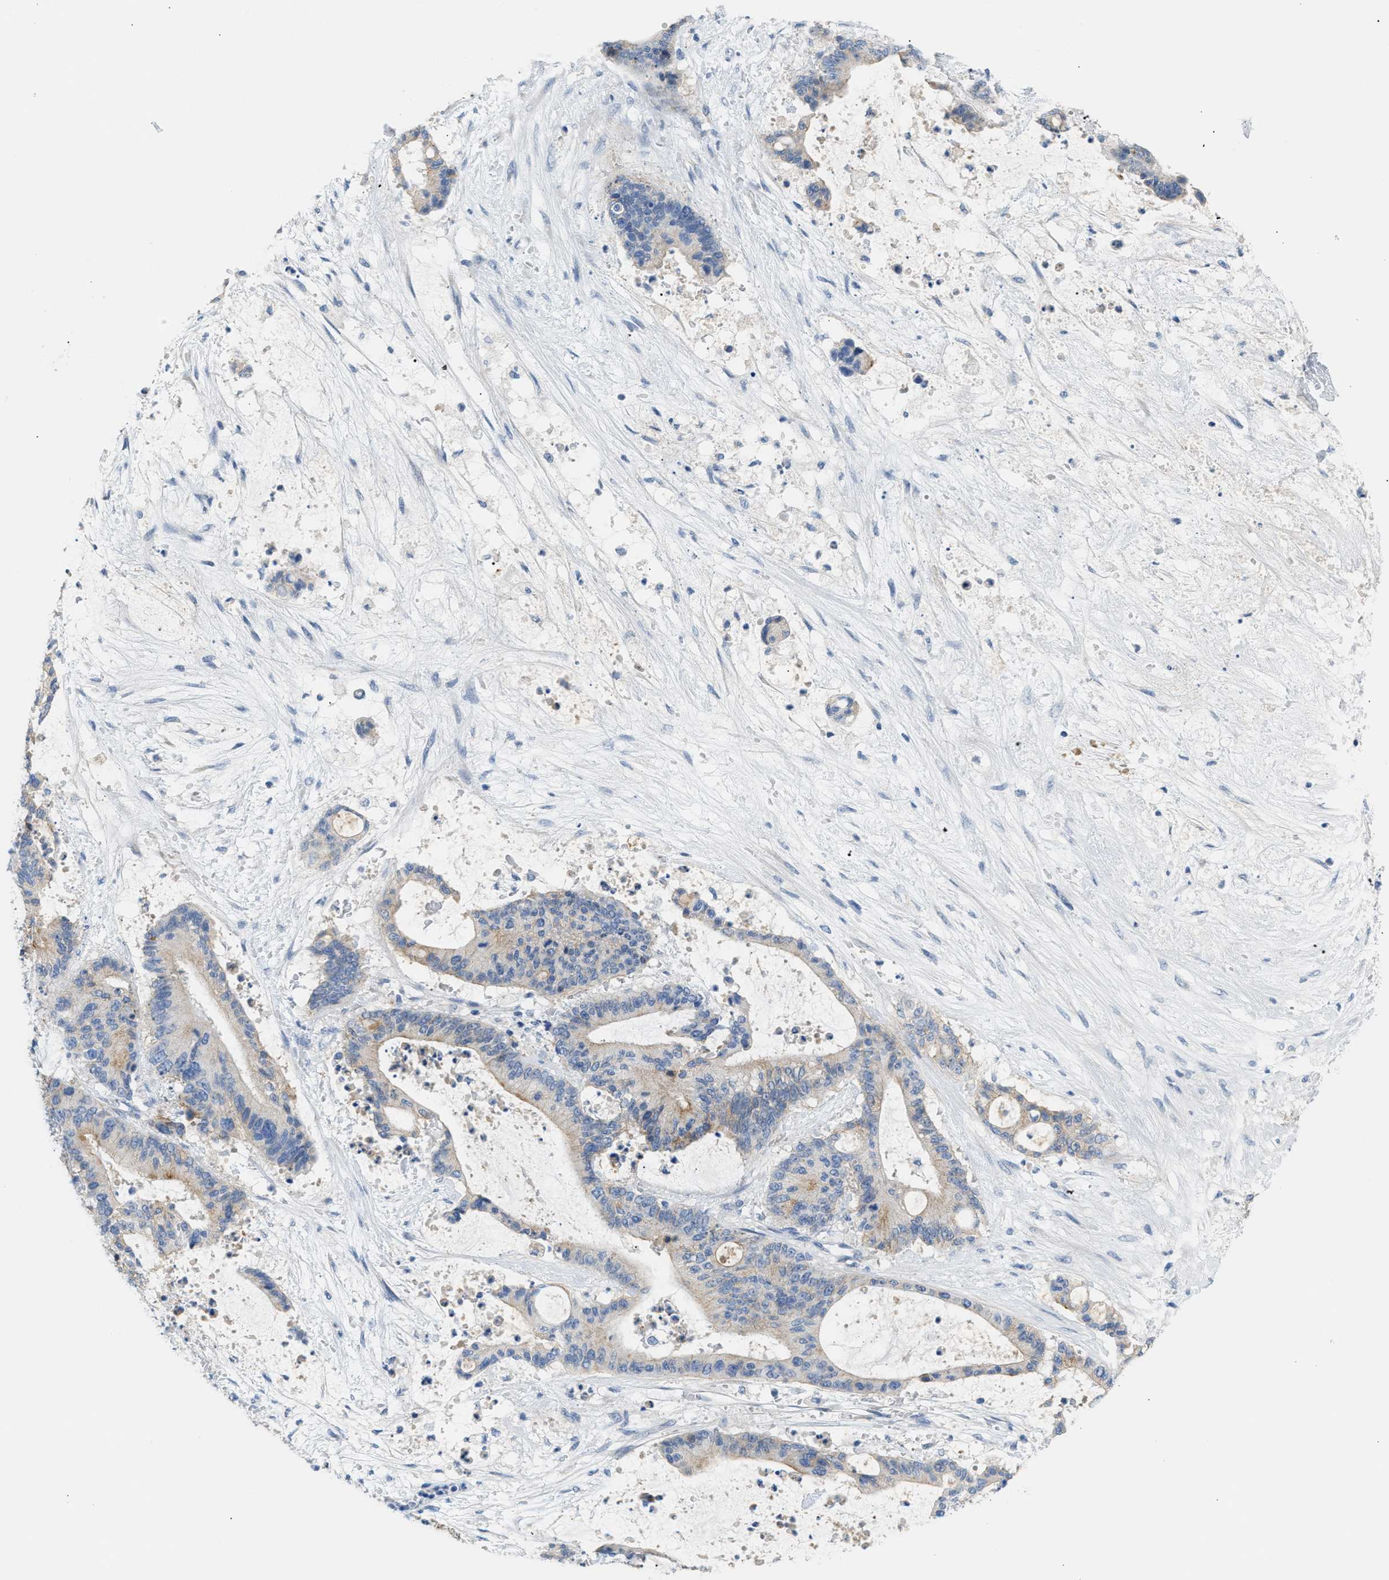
{"staining": {"intensity": "moderate", "quantity": "<25%", "location": "cytoplasmic/membranous"}, "tissue": "liver cancer", "cell_type": "Tumor cells", "image_type": "cancer", "snomed": [{"axis": "morphology", "description": "Normal tissue, NOS"}, {"axis": "morphology", "description": "Cholangiocarcinoma"}, {"axis": "topography", "description": "Liver"}, {"axis": "topography", "description": "Peripheral nerve tissue"}], "caption": "IHC of liver cancer (cholangiocarcinoma) exhibits low levels of moderate cytoplasmic/membranous expression in about <25% of tumor cells.", "gene": "ERBB2", "patient": {"sex": "female", "age": 73}}